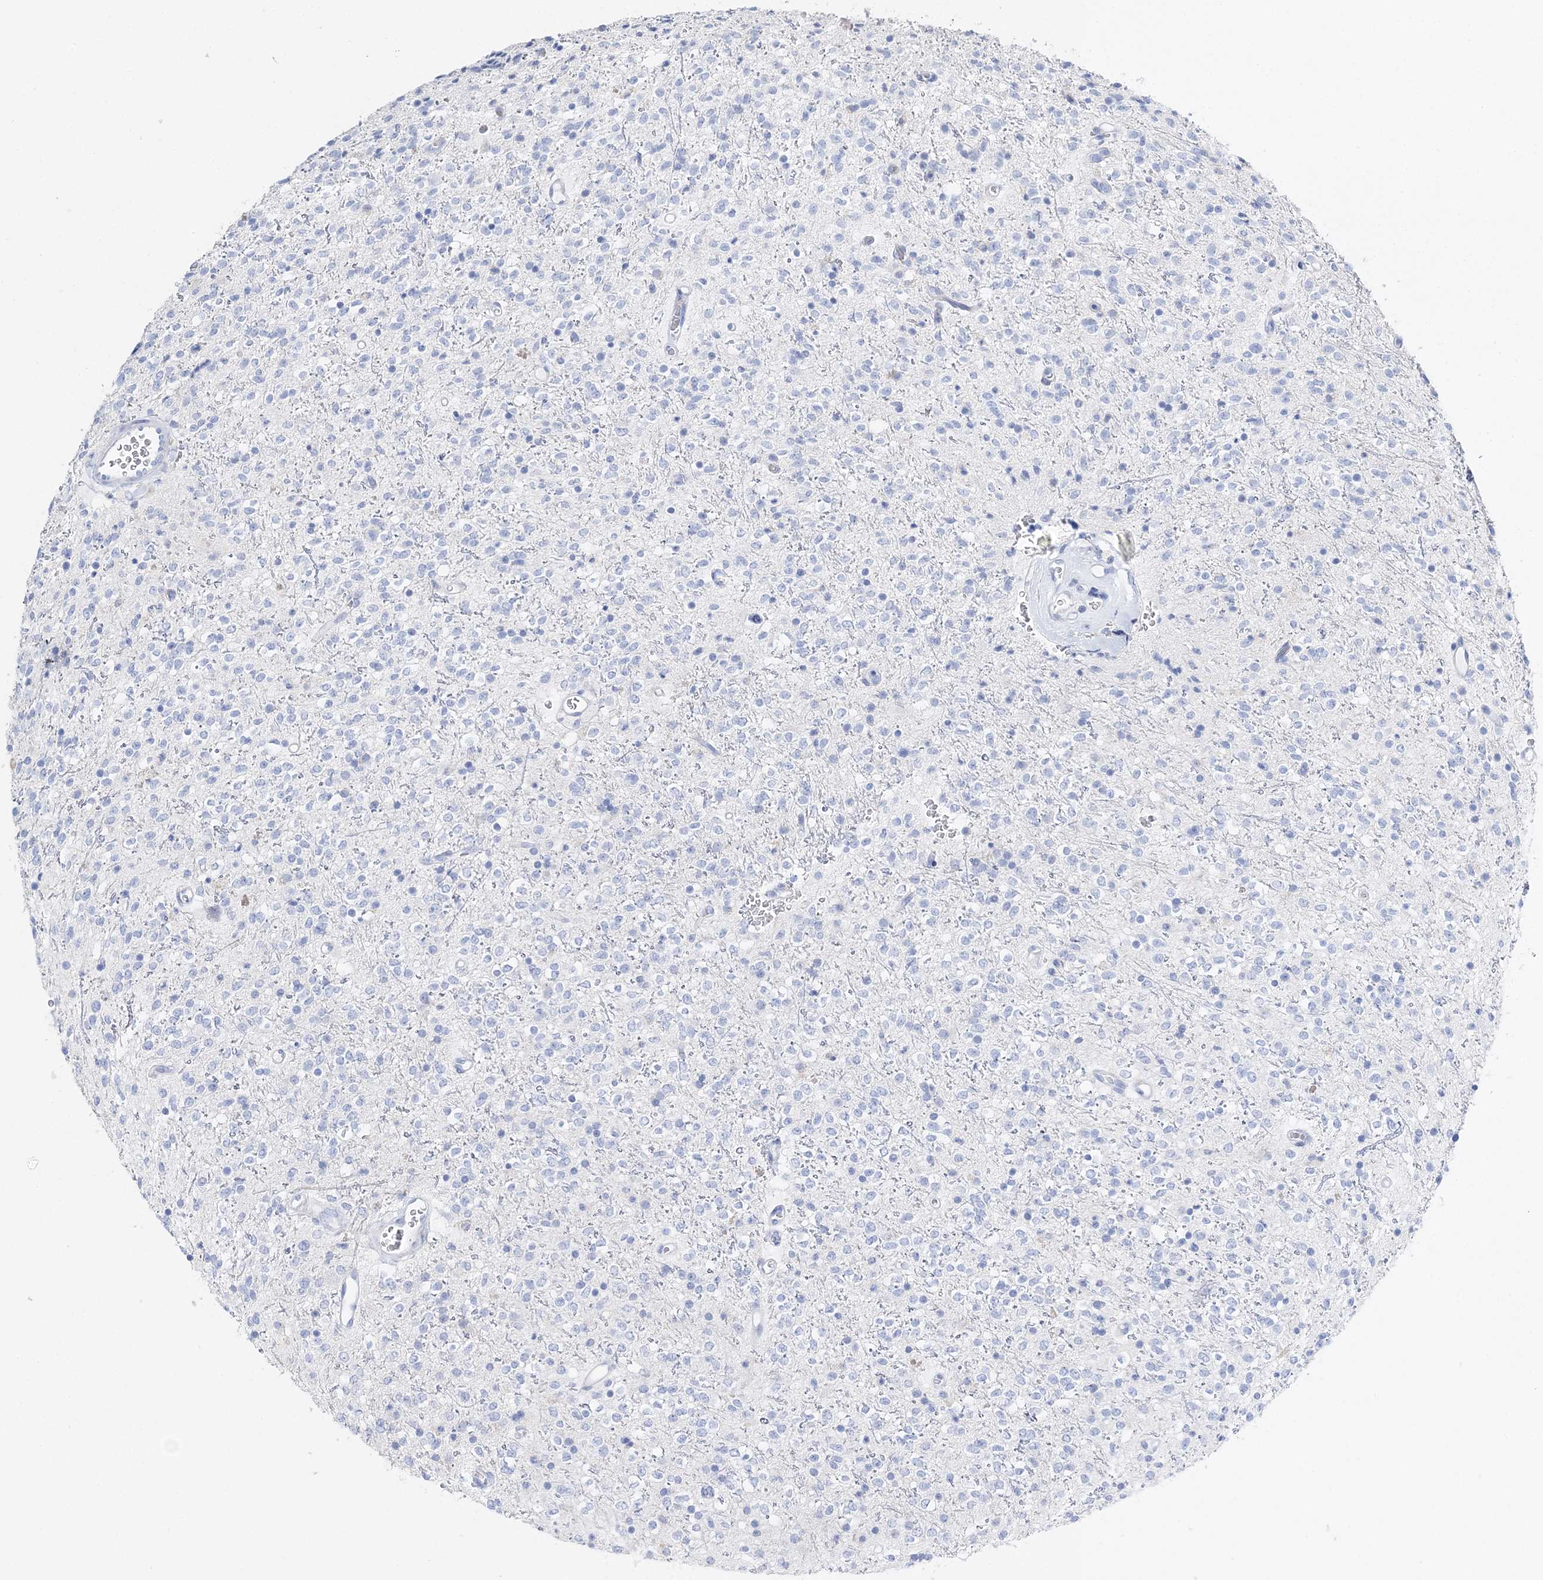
{"staining": {"intensity": "negative", "quantity": "none", "location": "none"}, "tissue": "glioma", "cell_type": "Tumor cells", "image_type": "cancer", "snomed": [{"axis": "morphology", "description": "Glioma, malignant, High grade"}, {"axis": "topography", "description": "Brain"}], "caption": "Micrograph shows no significant protein positivity in tumor cells of glioma. (Brightfield microscopy of DAB (3,3'-diaminobenzidine) immunohistochemistry at high magnification).", "gene": "TSPYL6", "patient": {"sex": "male", "age": 34}}